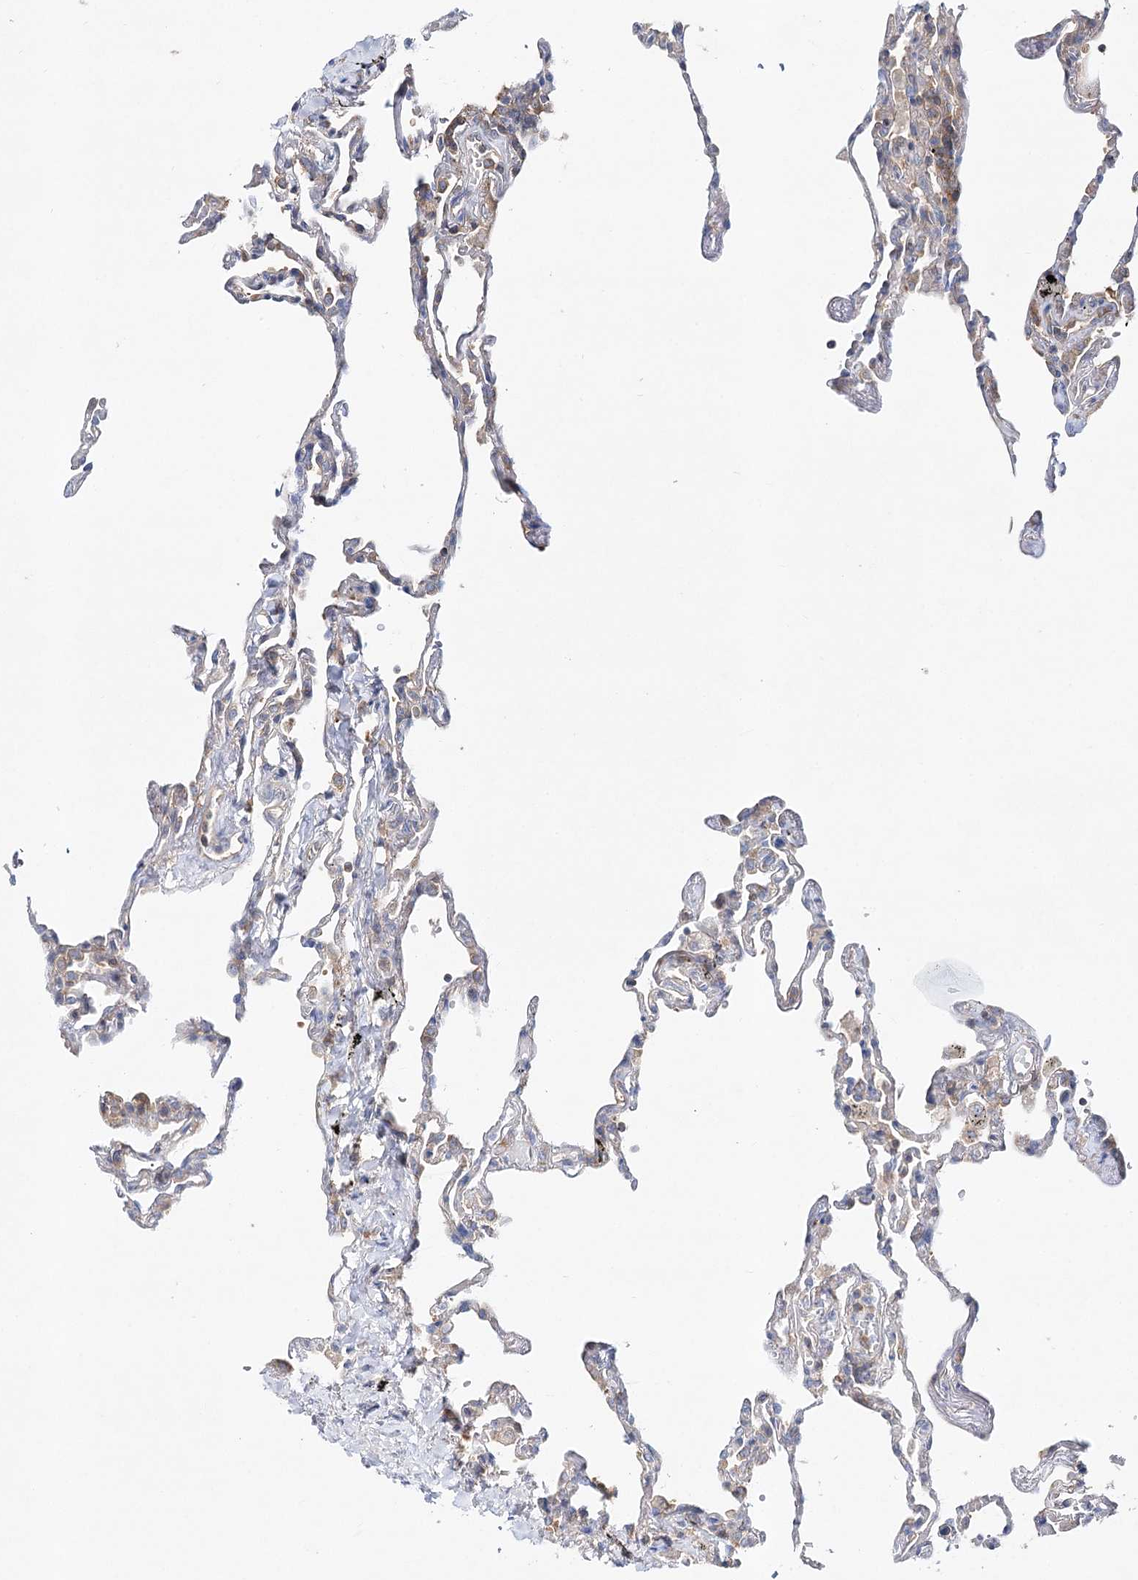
{"staining": {"intensity": "negative", "quantity": "none", "location": "none"}, "tissue": "lung", "cell_type": "Alveolar cells", "image_type": "normal", "snomed": [{"axis": "morphology", "description": "Normal tissue, NOS"}, {"axis": "topography", "description": "Lung"}], "caption": "The image shows no significant expression in alveolar cells of lung. (DAB (3,3'-diaminobenzidine) immunohistochemistry (IHC) with hematoxylin counter stain).", "gene": "ABRAXAS2", "patient": {"sex": "male", "age": 59}}